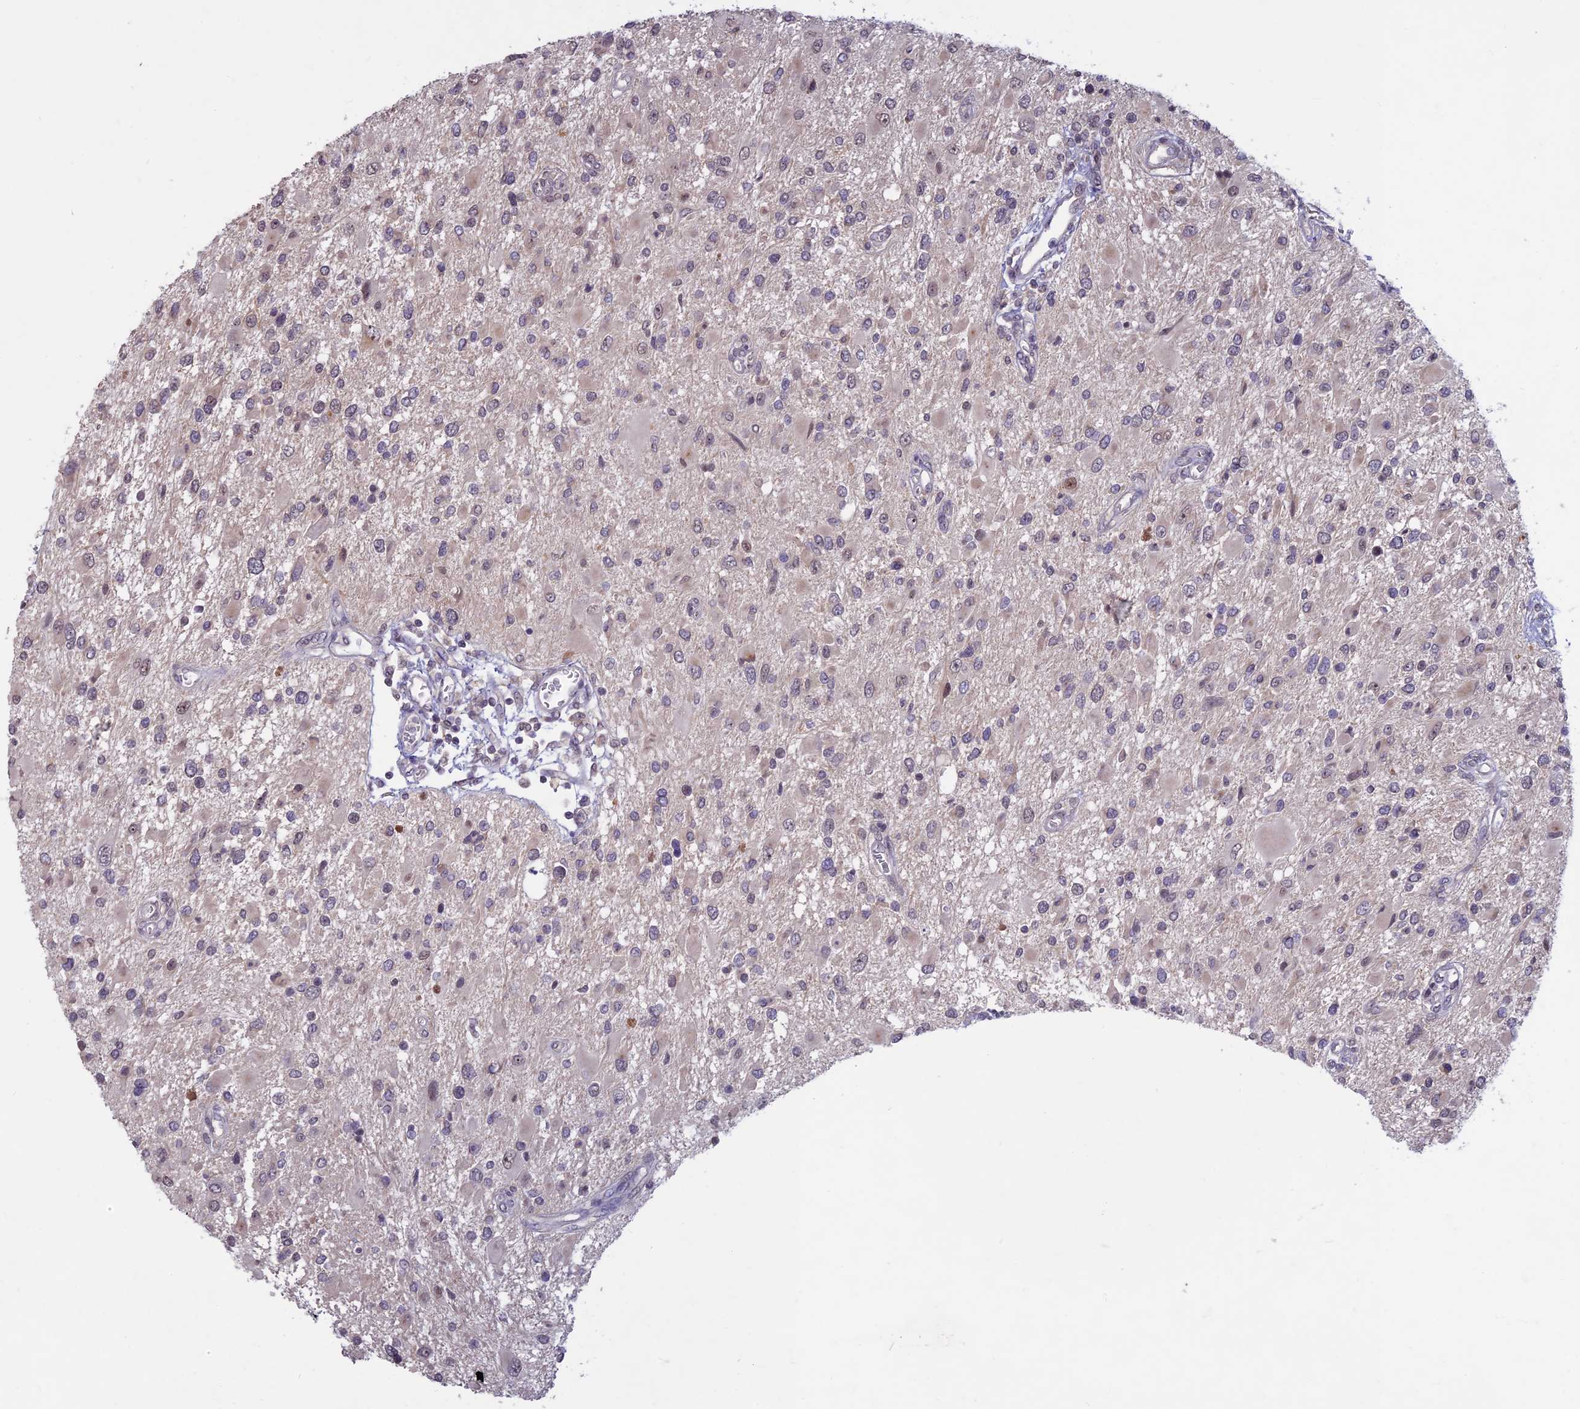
{"staining": {"intensity": "weak", "quantity": "<25%", "location": "nuclear"}, "tissue": "glioma", "cell_type": "Tumor cells", "image_type": "cancer", "snomed": [{"axis": "morphology", "description": "Glioma, malignant, High grade"}, {"axis": "topography", "description": "Brain"}], "caption": "Image shows no significant protein staining in tumor cells of glioma.", "gene": "SPIRE1", "patient": {"sex": "male", "age": 53}}